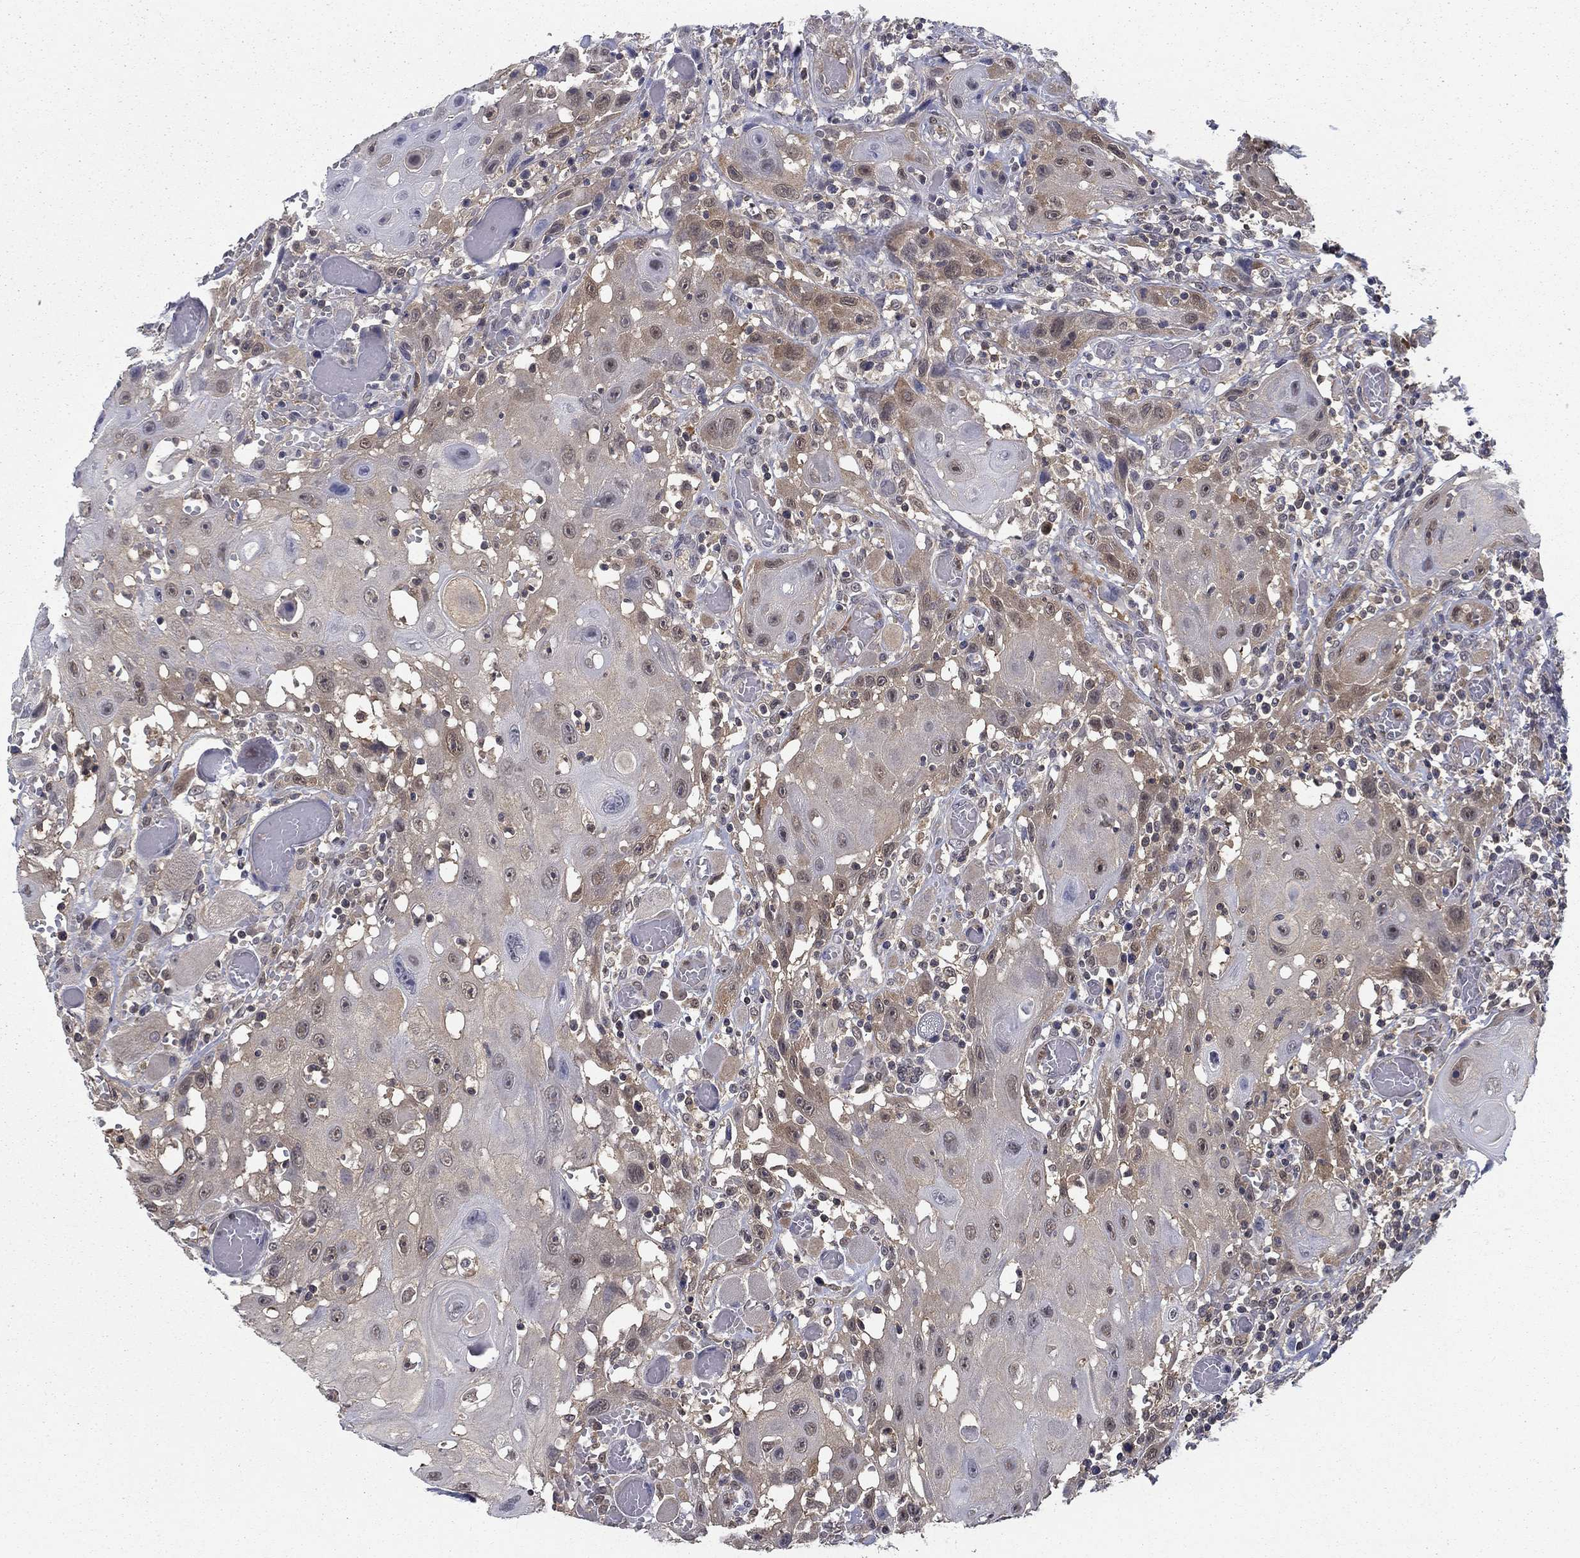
{"staining": {"intensity": "weak", "quantity": "<25%", "location": "cytoplasmic/membranous"}, "tissue": "head and neck cancer", "cell_type": "Tumor cells", "image_type": "cancer", "snomed": [{"axis": "morphology", "description": "Normal tissue, NOS"}, {"axis": "morphology", "description": "Squamous cell carcinoma, NOS"}, {"axis": "topography", "description": "Oral tissue"}, {"axis": "topography", "description": "Head-Neck"}], "caption": "IHC of head and neck cancer demonstrates no expression in tumor cells.", "gene": "NIT2", "patient": {"sex": "male", "age": 71}}